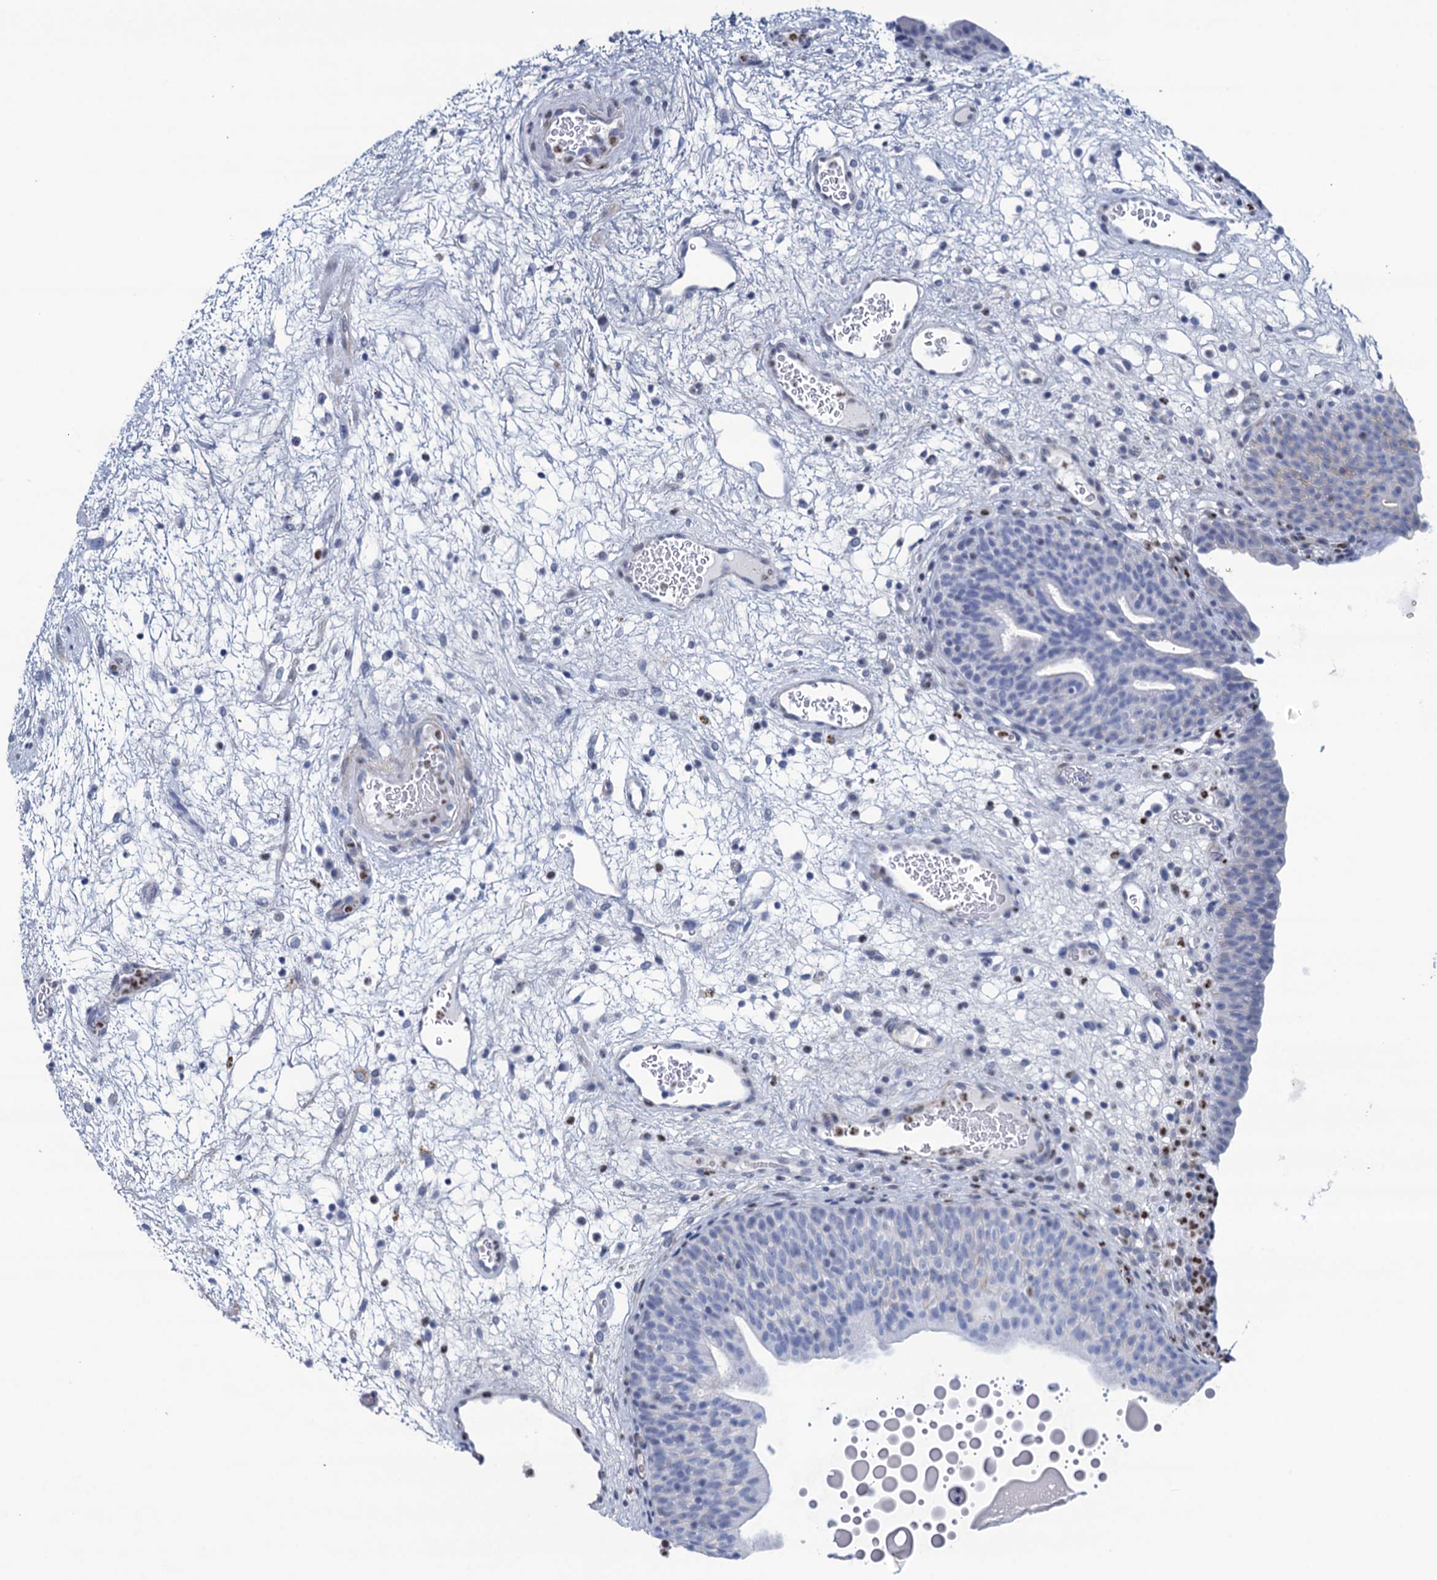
{"staining": {"intensity": "moderate", "quantity": "<25%", "location": "cytoplasmic/membranous"}, "tissue": "urinary bladder", "cell_type": "Urothelial cells", "image_type": "normal", "snomed": [{"axis": "morphology", "description": "Normal tissue, NOS"}, {"axis": "topography", "description": "Urinary bladder"}], "caption": "A brown stain highlights moderate cytoplasmic/membranous positivity of a protein in urothelial cells of normal urinary bladder.", "gene": "RHCG", "patient": {"sex": "male", "age": 71}}